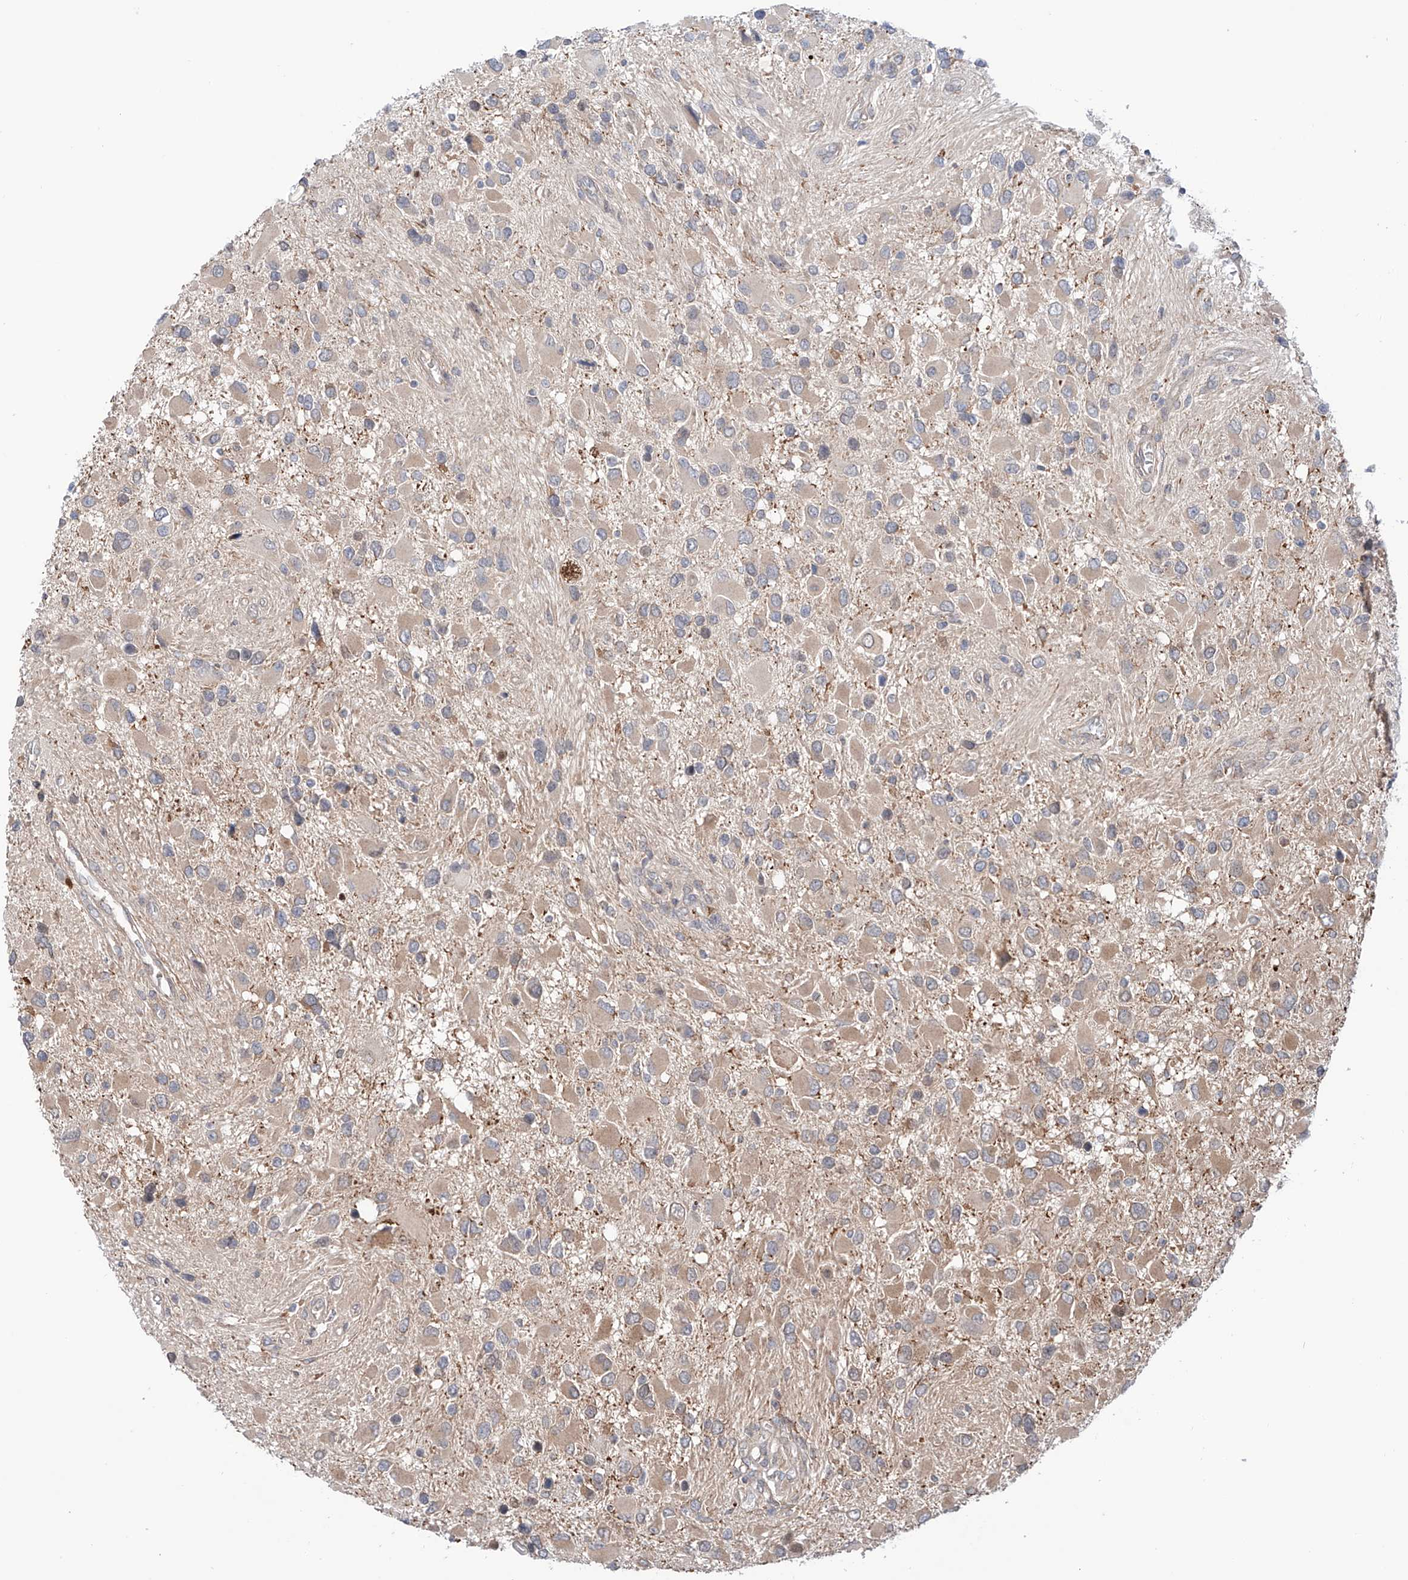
{"staining": {"intensity": "weak", "quantity": ">75%", "location": "cytoplasmic/membranous"}, "tissue": "glioma", "cell_type": "Tumor cells", "image_type": "cancer", "snomed": [{"axis": "morphology", "description": "Glioma, malignant, High grade"}, {"axis": "topography", "description": "Brain"}], "caption": "Glioma stained for a protein (brown) shows weak cytoplasmic/membranous positive expression in about >75% of tumor cells.", "gene": "PGGT1B", "patient": {"sex": "male", "age": 53}}